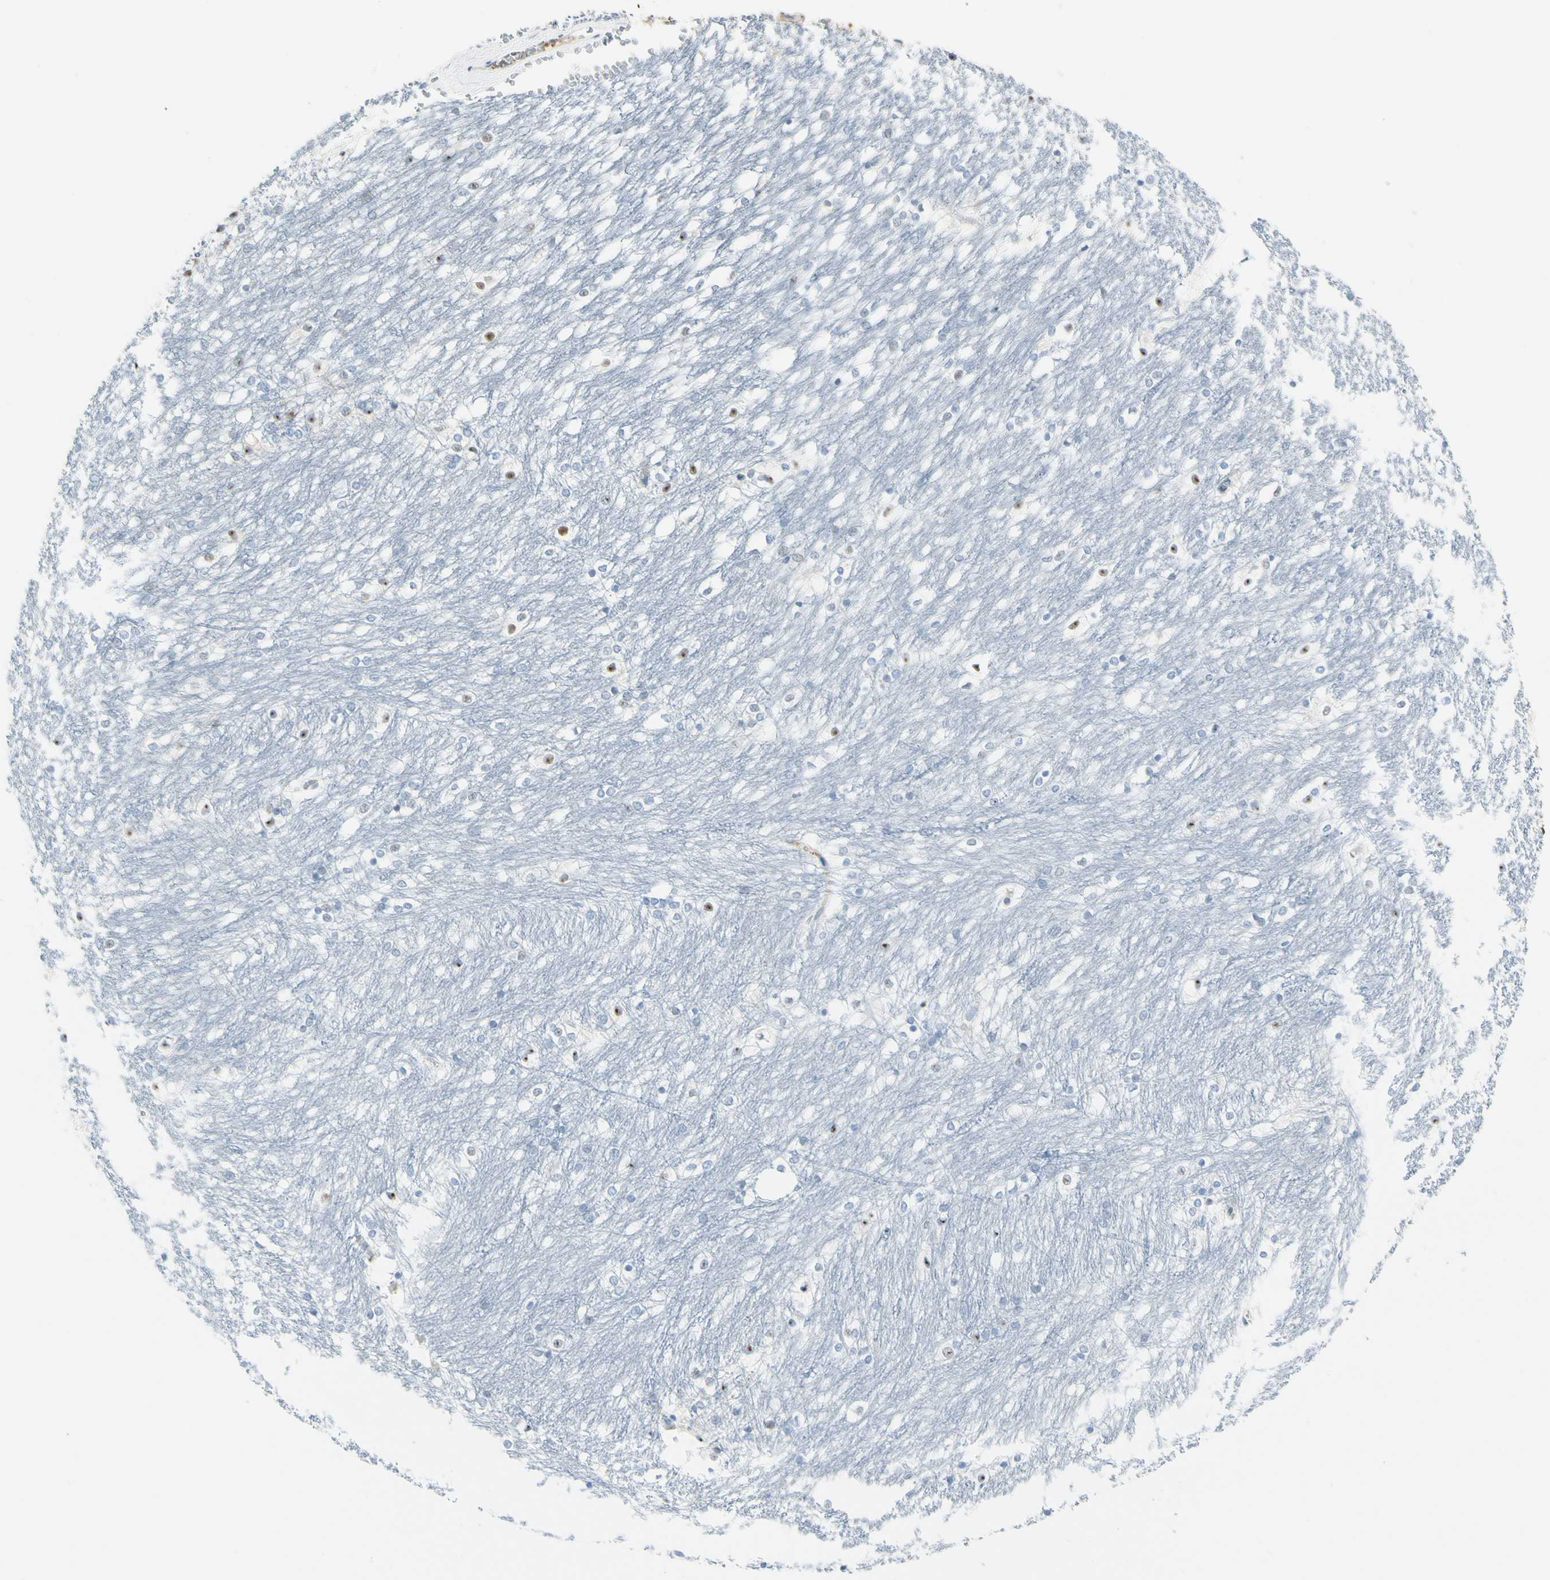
{"staining": {"intensity": "moderate", "quantity": "<25%", "location": "nuclear"}, "tissue": "caudate", "cell_type": "Glial cells", "image_type": "normal", "snomed": [{"axis": "morphology", "description": "Normal tissue, NOS"}, {"axis": "topography", "description": "Lateral ventricle wall"}], "caption": "This is a histology image of immunohistochemistry (IHC) staining of benign caudate, which shows moderate expression in the nuclear of glial cells.", "gene": "LAMB3", "patient": {"sex": "female", "age": 19}}